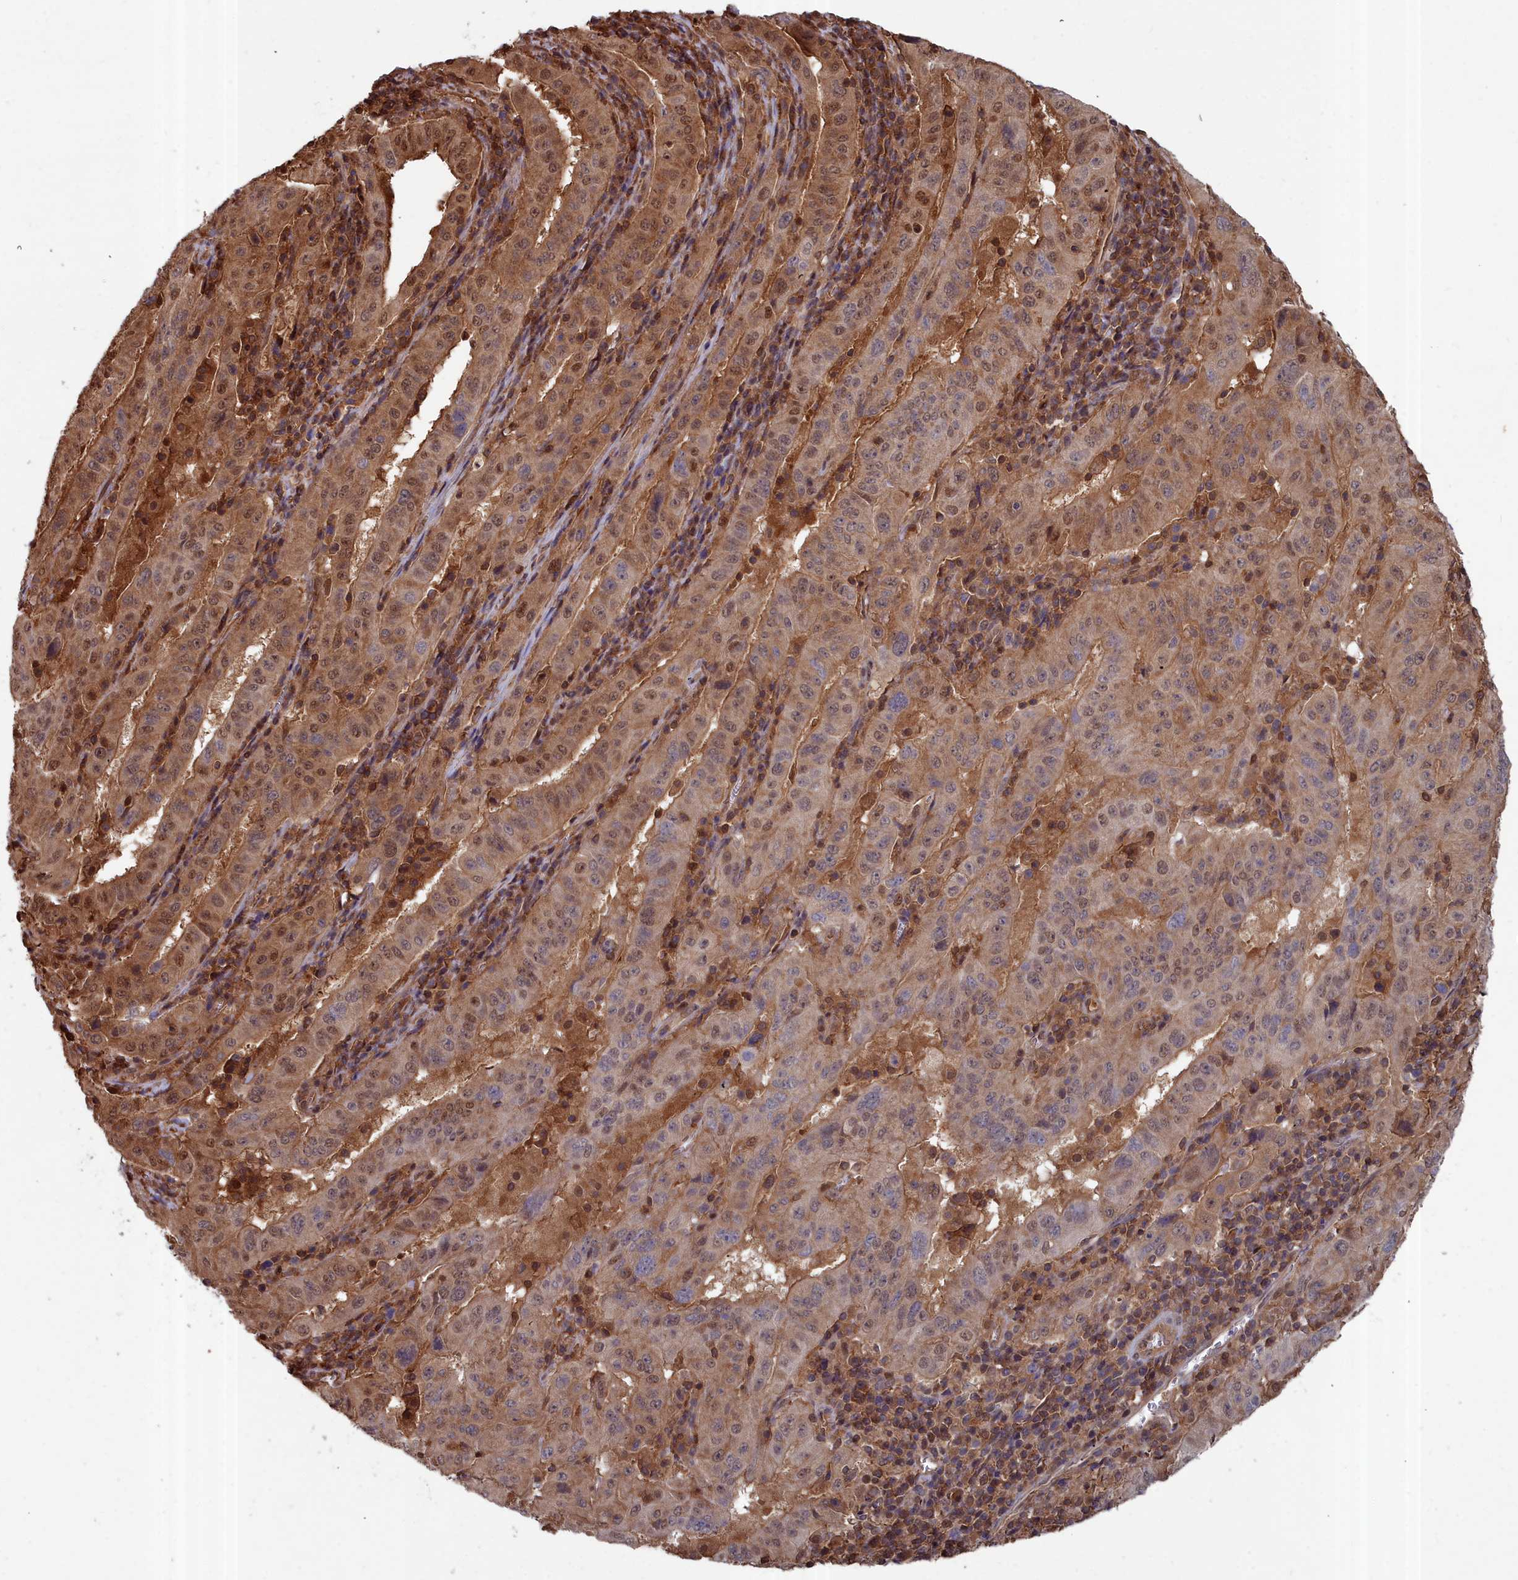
{"staining": {"intensity": "moderate", "quantity": ">75%", "location": "cytoplasmic/membranous,nuclear"}, "tissue": "pancreatic cancer", "cell_type": "Tumor cells", "image_type": "cancer", "snomed": [{"axis": "morphology", "description": "Adenocarcinoma, NOS"}, {"axis": "topography", "description": "Pancreas"}], "caption": "Immunohistochemistry staining of pancreatic cancer (adenocarcinoma), which exhibits medium levels of moderate cytoplasmic/membranous and nuclear staining in about >75% of tumor cells indicating moderate cytoplasmic/membranous and nuclear protein positivity. The staining was performed using DAB (brown) for protein detection and nuclei were counterstained in hematoxylin (blue).", "gene": "GFRA2", "patient": {"sex": "male", "age": 63}}